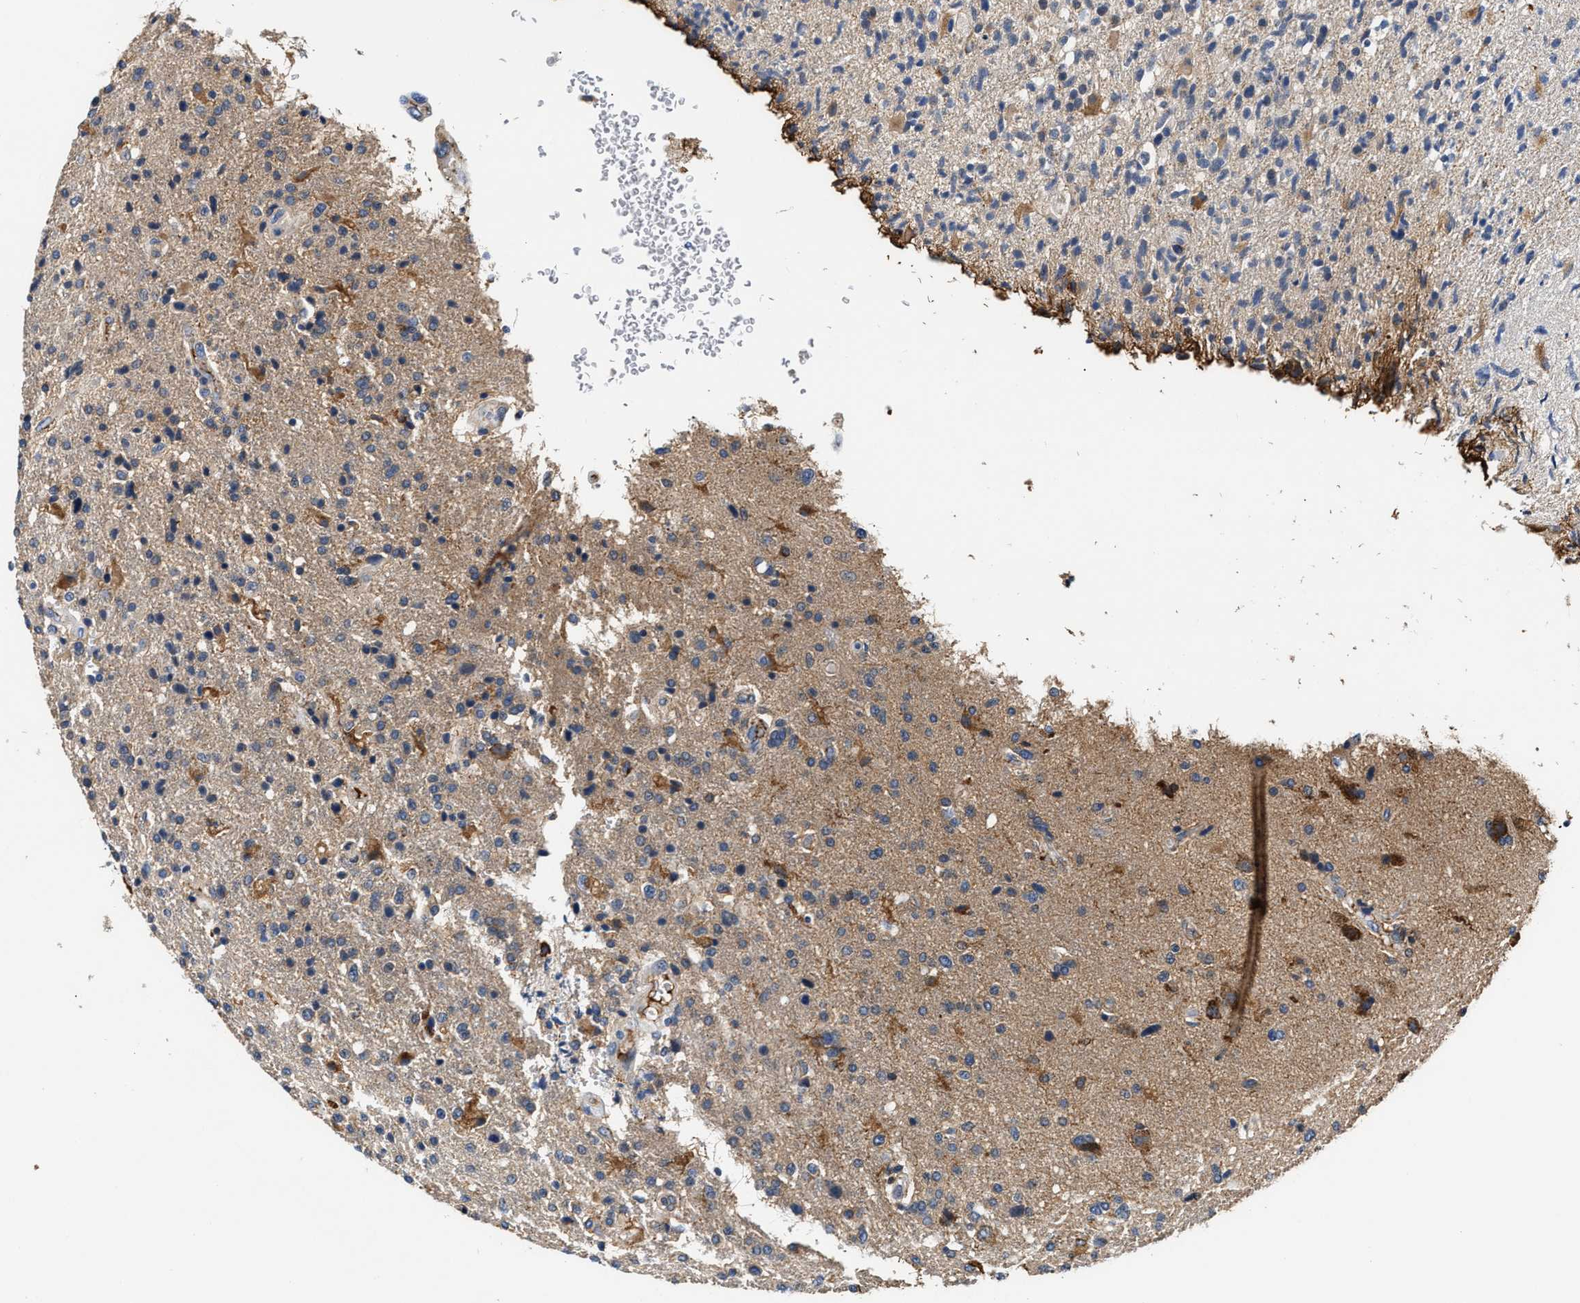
{"staining": {"intensity": "negative", "quantity": "none", "location": "none"}, "tissue": "glioma", "cell_type": "Tumor cells", "image_type": "cancer", "snomed": [{"axis": "morphology", "description": "Glioma, malignant, High grade"}, {"axis": "topography", "description": "Brain"}], "caption": "An image of malignant high-grade glioma stained for a protein demonstrates no brown staining in tumor cells.", "gene": "TUT7", "patient": {"sex": "male", "age": 72}}